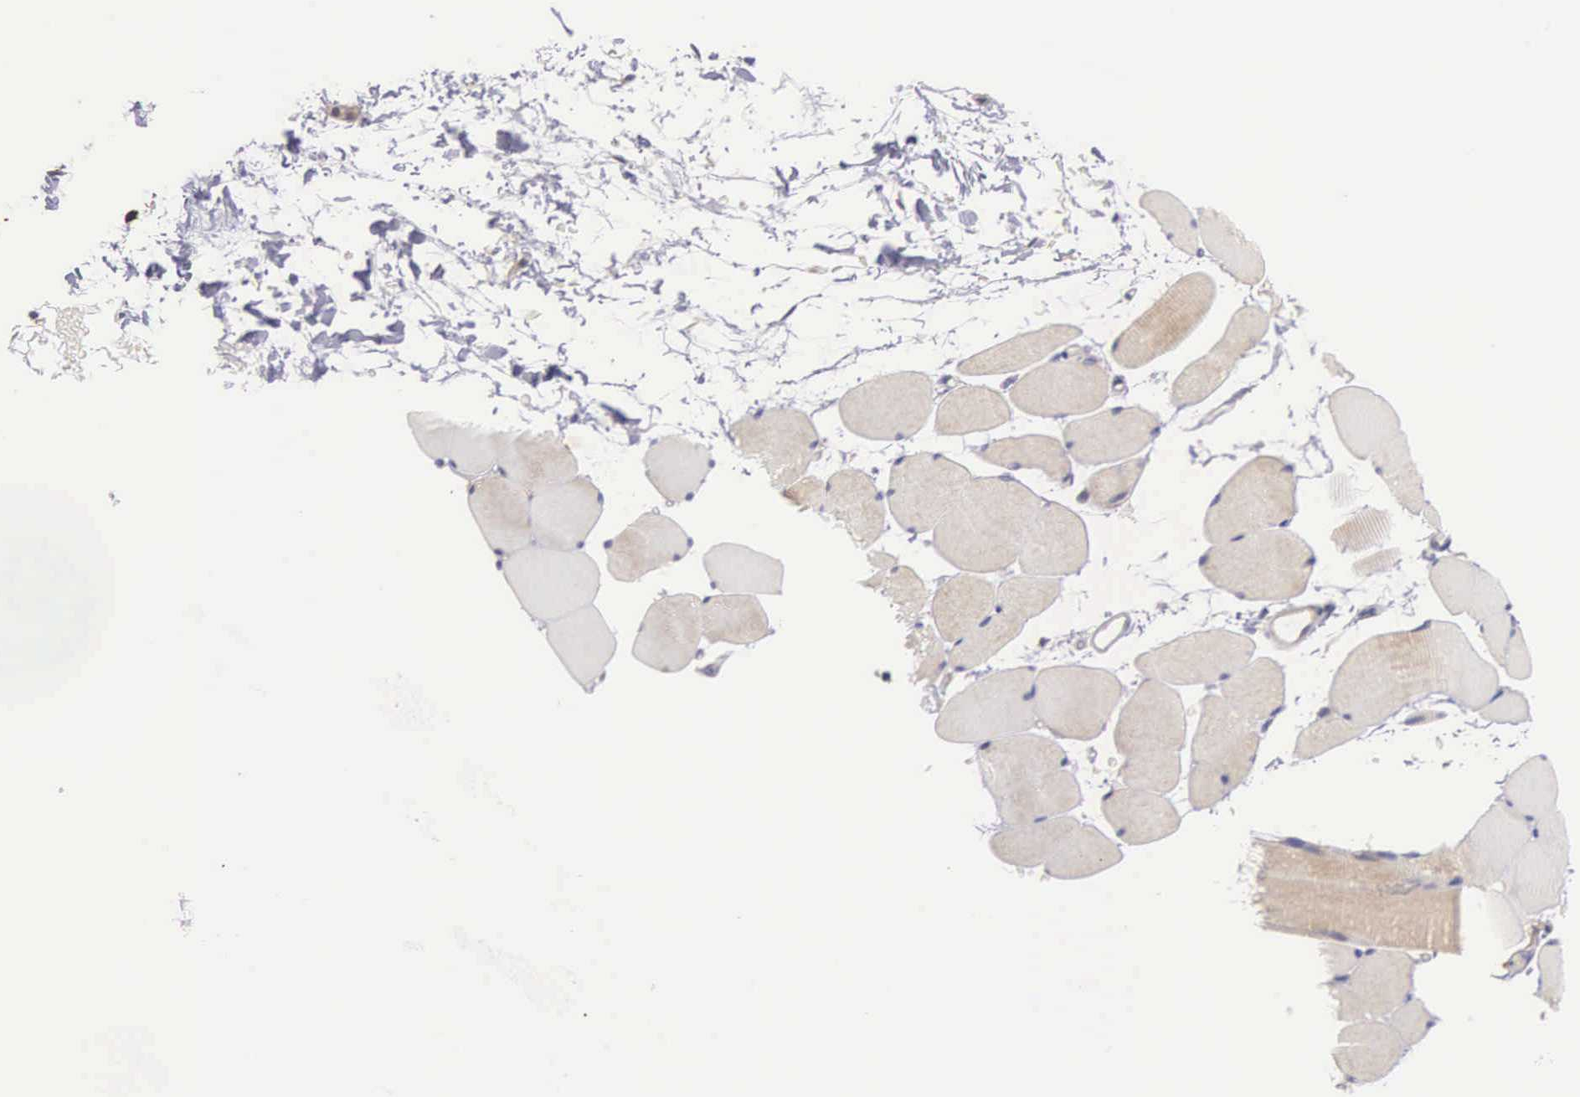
{"staining": {"intensity": "negative", "quantity": "none", "location": "none"}, "tissue": "skeletal muscle", "cell_type": "Myocytes", "image_type": "normal", "snomed": [{"axis": "morphology", "description": "Normal tissue, NOS"}, {"axis": "topography", "description": "Skeletal muscle"}, {"axis": "topography", "description": "Parathyroid gland"}], "caption": "The immunohistochemistry (IHC) histopathology image has no significant positivity in myocytes of skeletal muscle.", "gene": "PIR", "patient": {"sex": "female", "age": 37}}